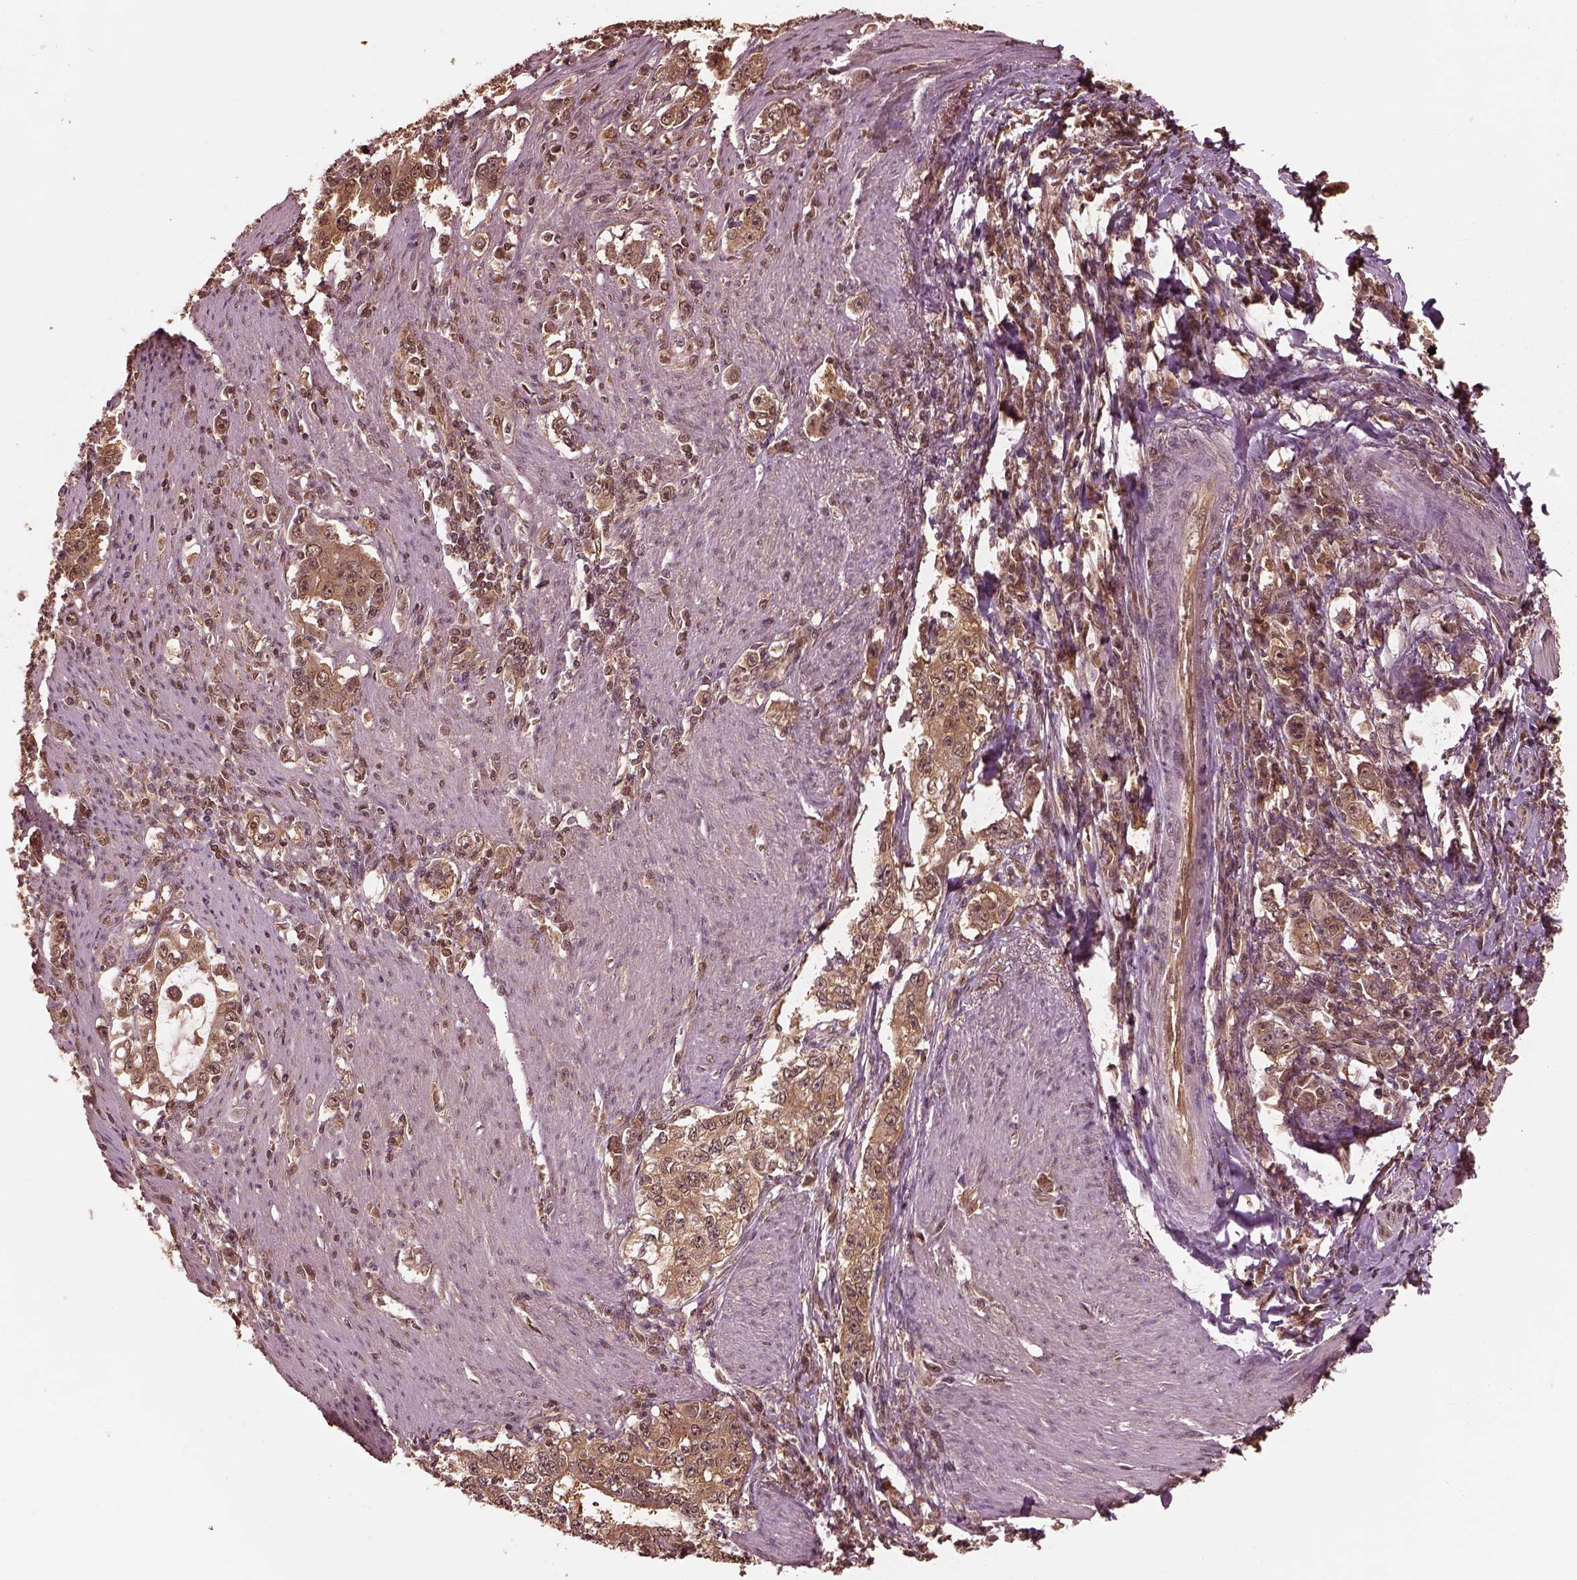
{"staining": {"intensity": "moderate", "quantity": "<25%", "location": "cytoplasmic/membranous"}, "tissue": "stomach cancer", "cell_type": "Tumor cells", "image_type": "cancer", "snomed": [{"axis": "morphology", "description": "Adenocarcinoma, NOS"}, {"axis": "topography", "description": "Stomach, lower"}], "caption": "Stomach cancer (adenocarcinoma) stained for a protein displays moderate cytoplasmic/membranous positivity in tumor cells.", "gene": "PSMC5", "patient": {"sex": "female", "age": 72}}